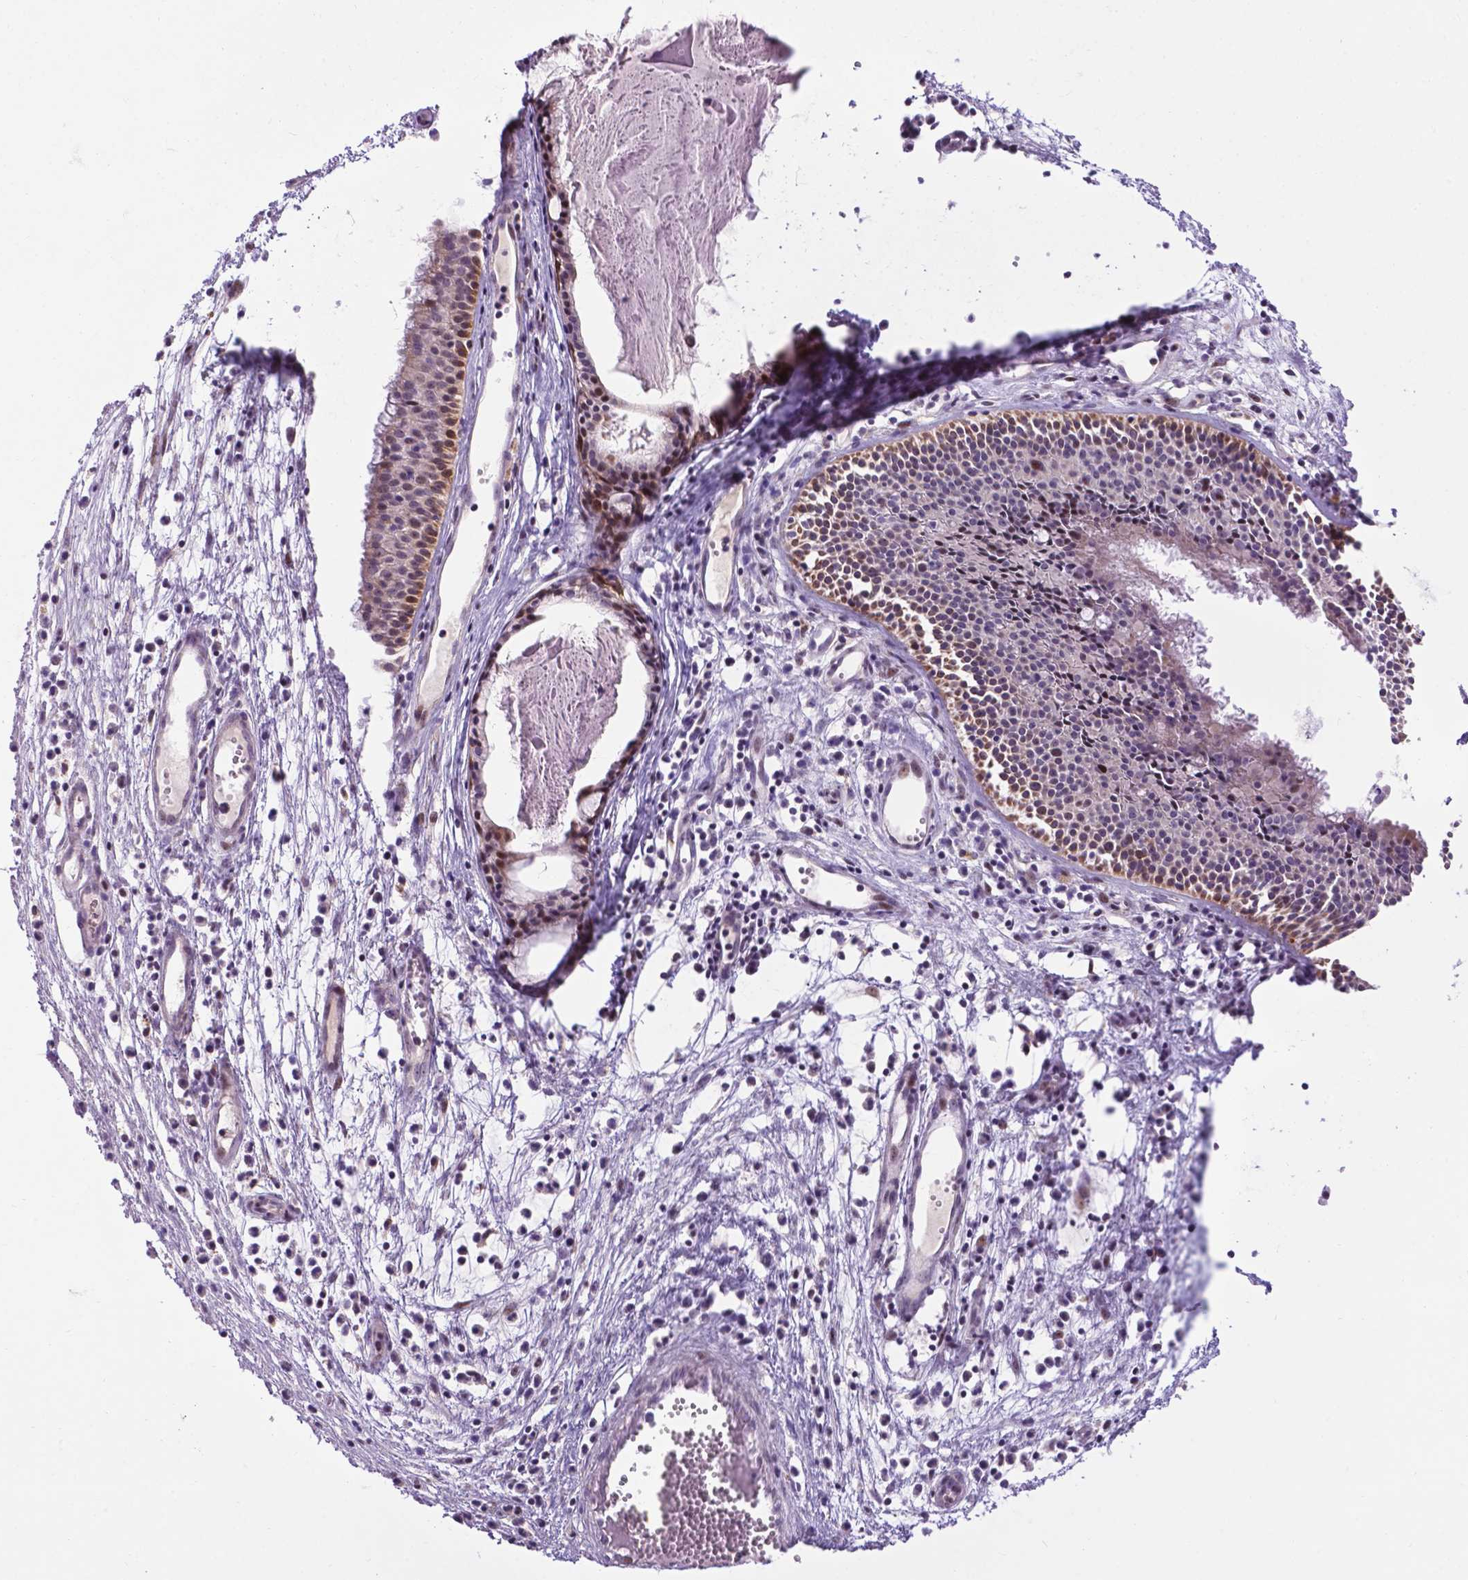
{"staining": {"intensity": "weak", "quantity": "<25%", "location": "cytoplasmic/membranous,nuclear"}, "tissue": "nasopharynx", "cell_type": "Respiratory epithelial cells", "image_type": "normal", "snomed": [{"axis": "morphology", "description": "Normal tissue, NOS"}, {"axis": "topography", "description": "Nasopharynx"}], "caption": "IHC image of unremarkable human nasopharynx stained for a protein (brown), which displays no expression in respiratory epithelial cells. (Brightfield microscopy of DAB immunohistochemistry at high magnification).", "gene": "SMAD2", "patient": {"sex": "male", "age": 31}}